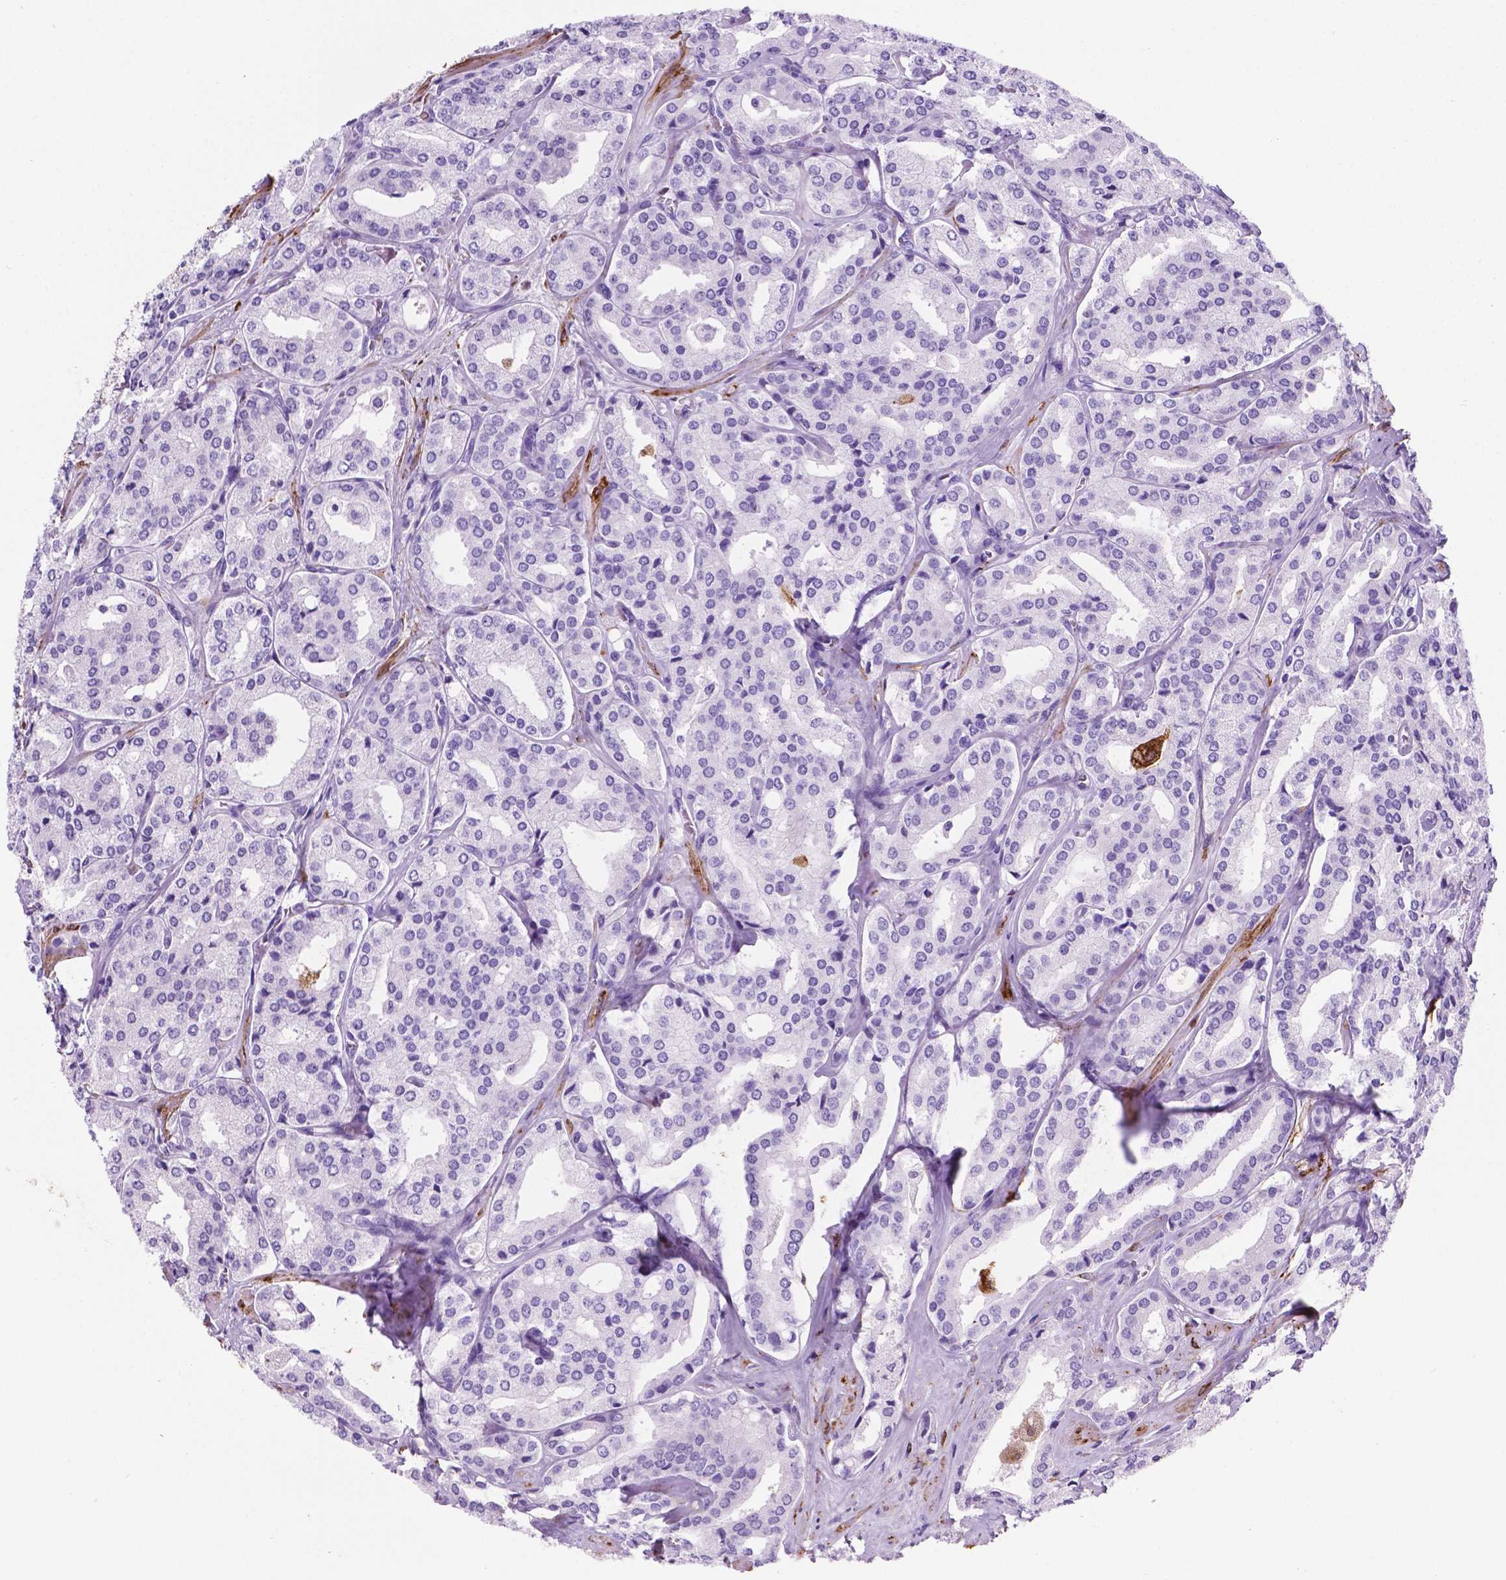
{"staining": {"intensity": "negative", "quantity": "none", "location": "none"}, "tissue": "prostate cancer", "cell_type": "Tumor cells", "image_type": "cancer", "snomed": [{"axis": "morphology", "description": "Adenocarcinoma, Low grade"}, {"axis": "topography", "description": "Prostate"}], "caption": "Photomicrograph shows no significant protein expression in tumor cells of low-grade adenocarcinoma (prostate).", "gene": "MACF1", "patient": {"sex": "male", "age": 56}}